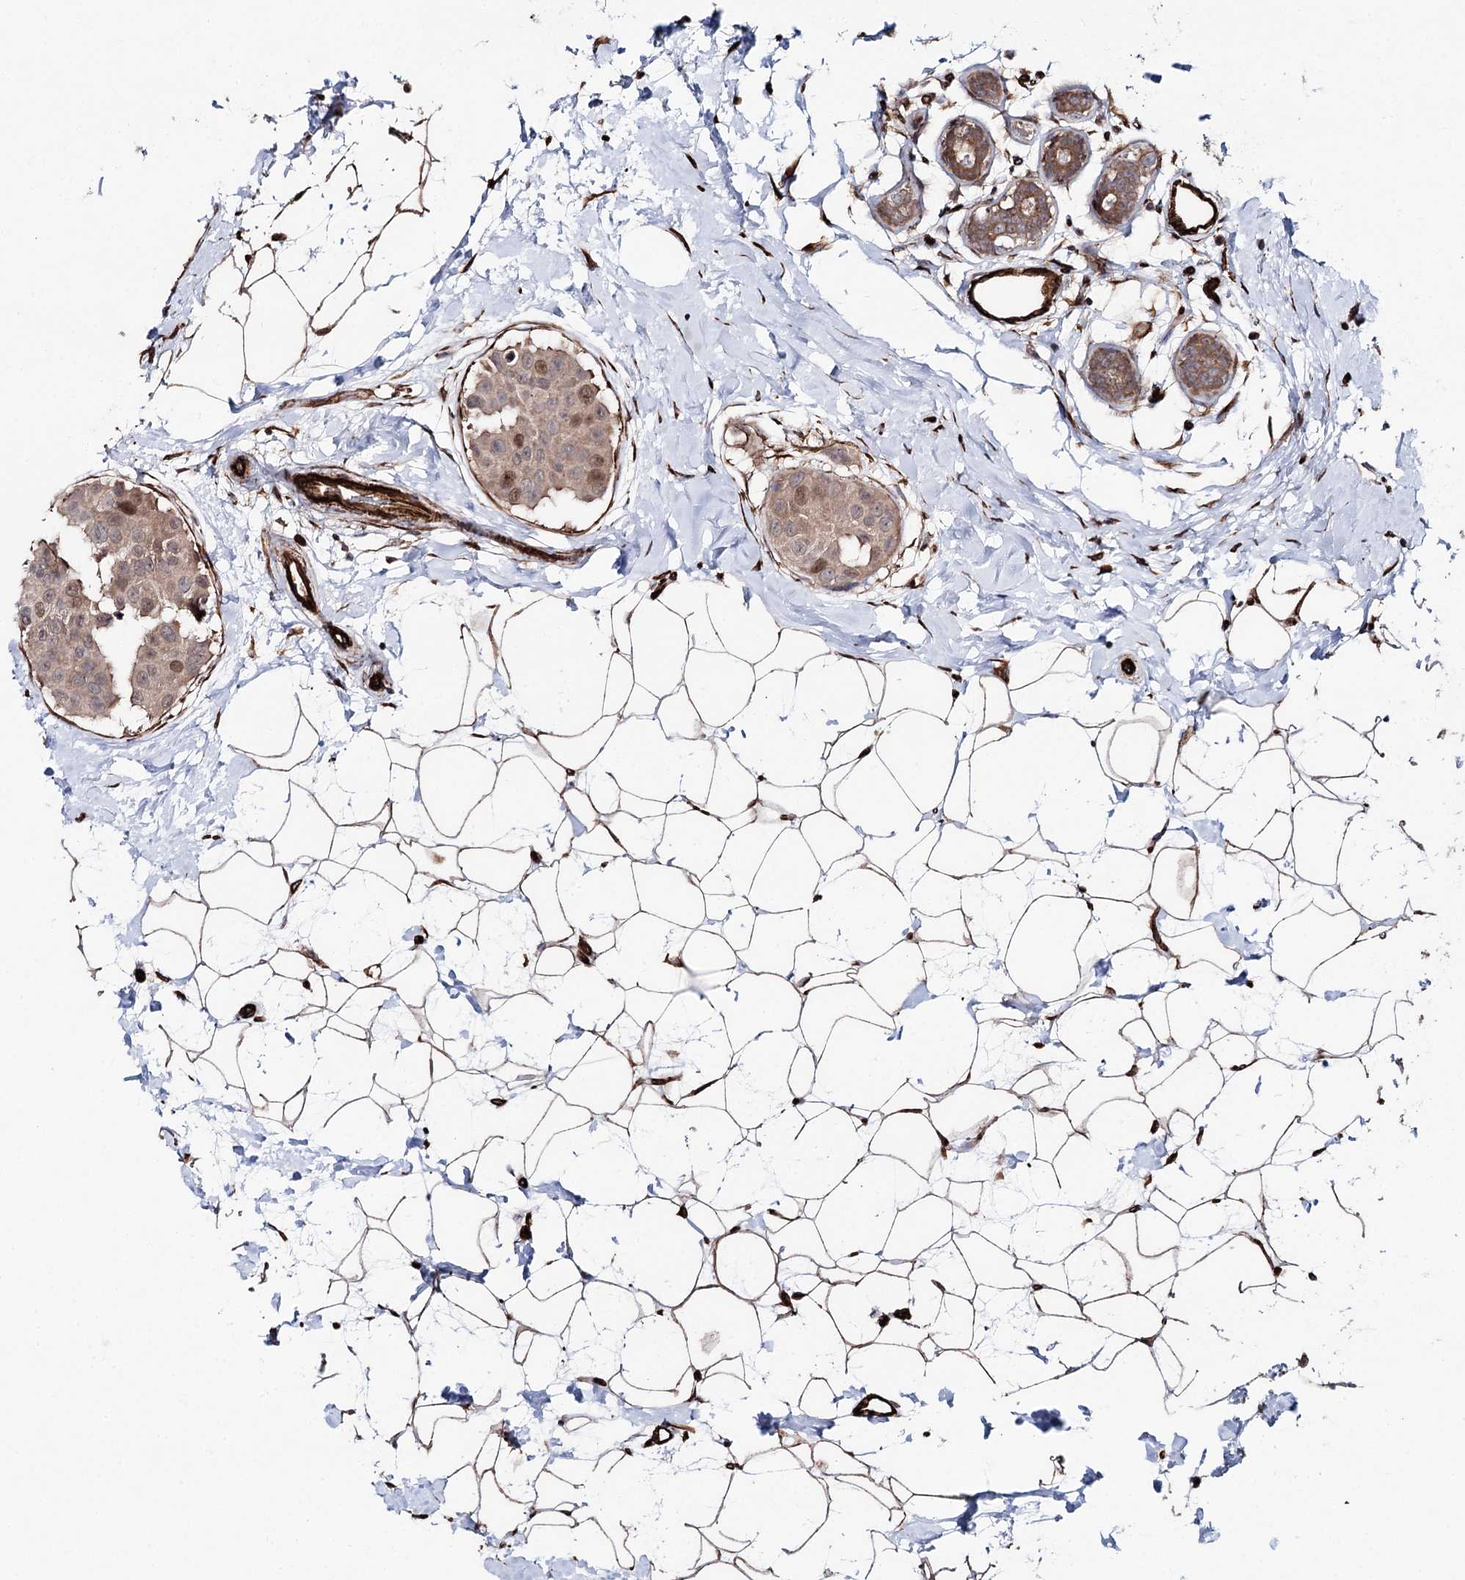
{"staining": {"intensity": "strong", "quantity": "<25%", "location": "nuclear"}, "tissue": "breast cancer", "cell_type": "Tumor cells", "image_type": "cancer", "snomed": [{"axis": "morphology", "description": "Normal tissue, NOS"}, {"axis": "morphology", "description": "Duct carcinoma"}, {"axis": "topography", "description": "Breast"}], "caption": "Immunohistochemistry (IHC) image of breast intraductal carcinoma stained for a protein (brown), which exhibits medium levels of strong nuclear expression in about <25% of tumor cells.", "gene": "MIB1", "patient": {"sex": "female", "age": 39}}